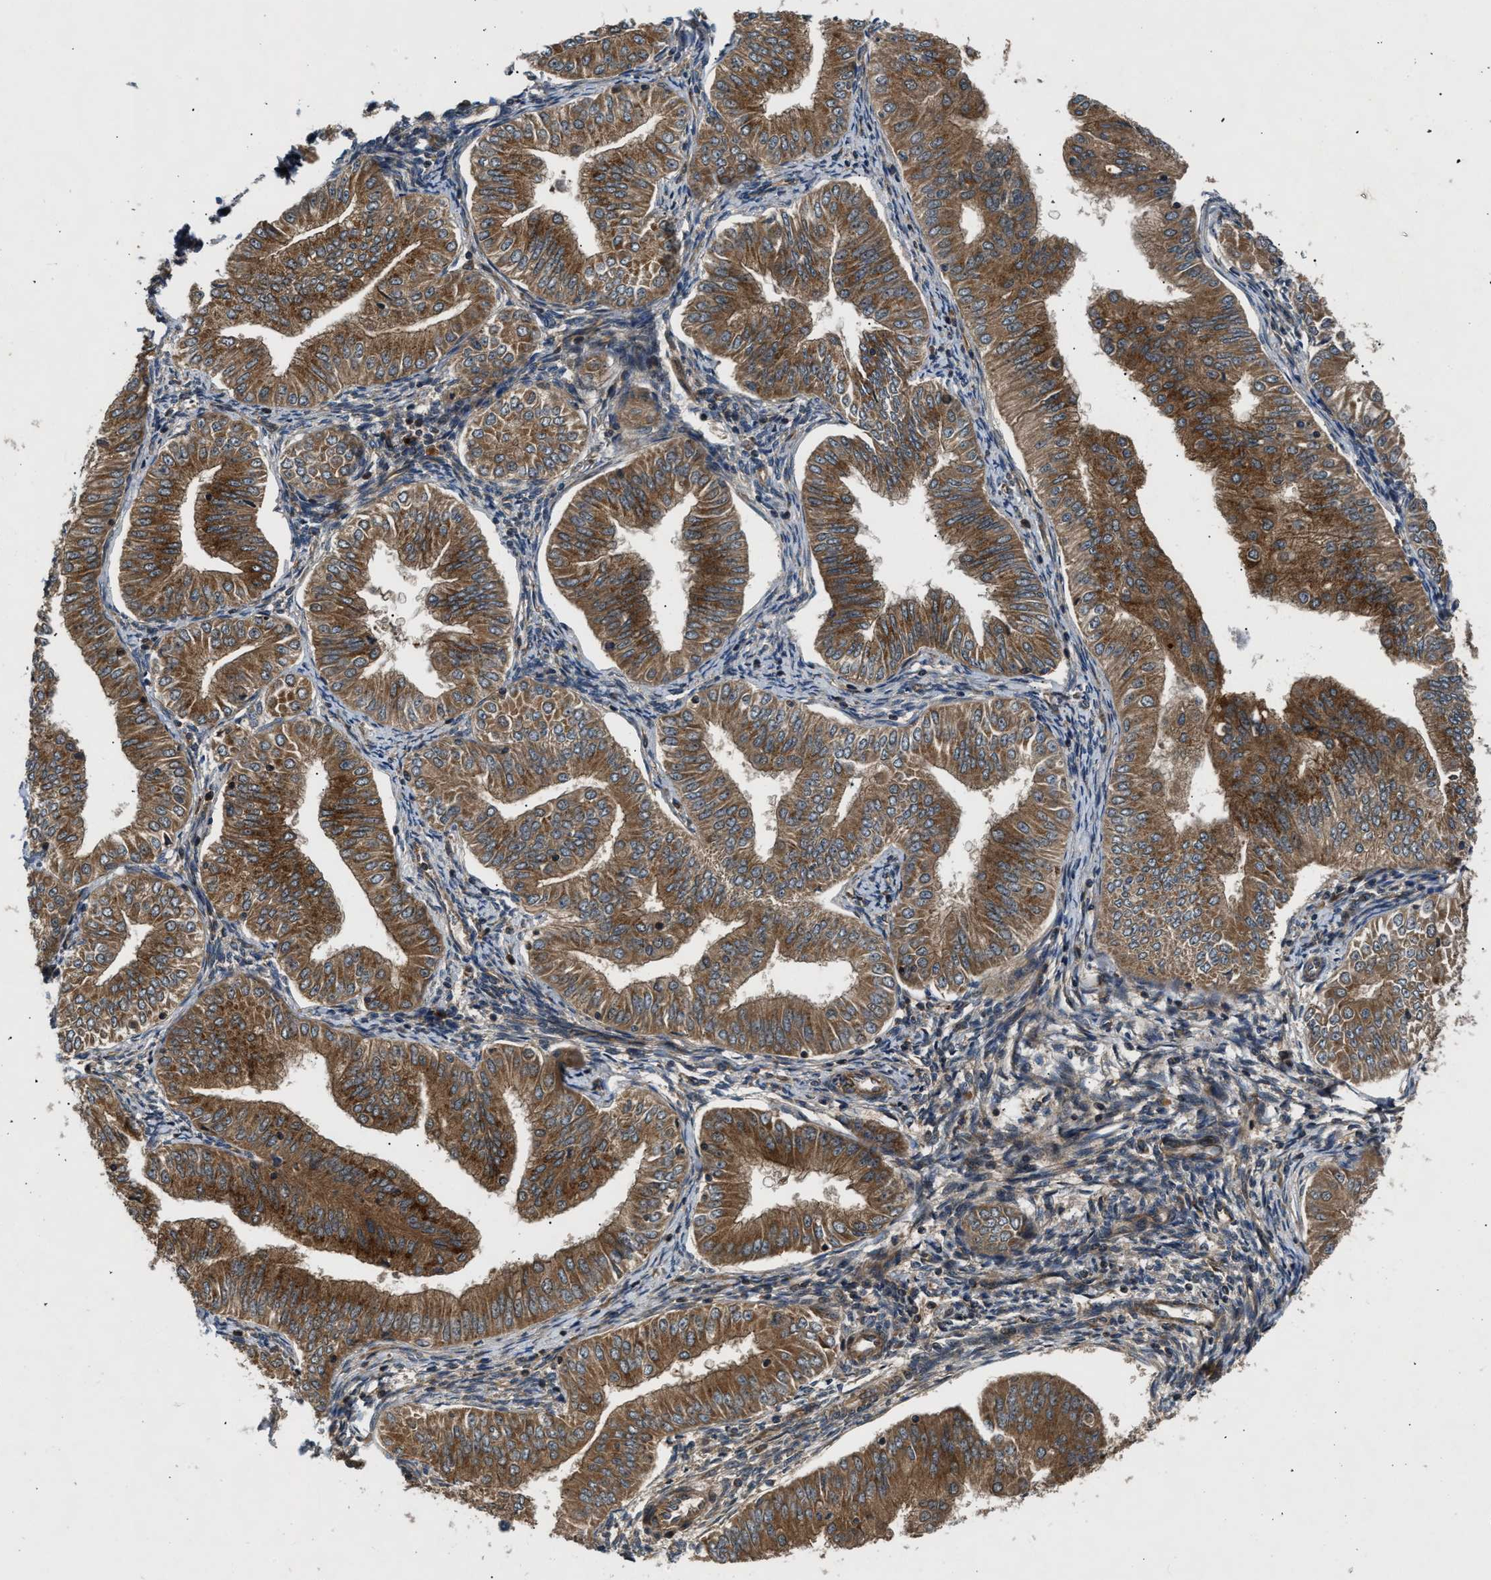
{"staining": {"intensity": "strong", "quantity": ">75%", "location": "cytoplasmic/membranous"}, "tissue": "endometrial cancer", "cell_type": "Tumor cells", "image_type": "cancer", "snomed": [{"axis": "morphology", "description": "Normal tissue, NOS"}, {"axis": "morphology", "description": "Adenocarcinoma, NOS"}, {"axis": "topography", "description": "Endometrium"}], "caption": "IHC of endometrial cancer (adenocarcinoma) demonstrates high levels of strong cytoplasmic/membranous positivity in about >75% of tumor cells.", "gene": "PNPLA8", "patient": {"sex": "female", "age": 53}}